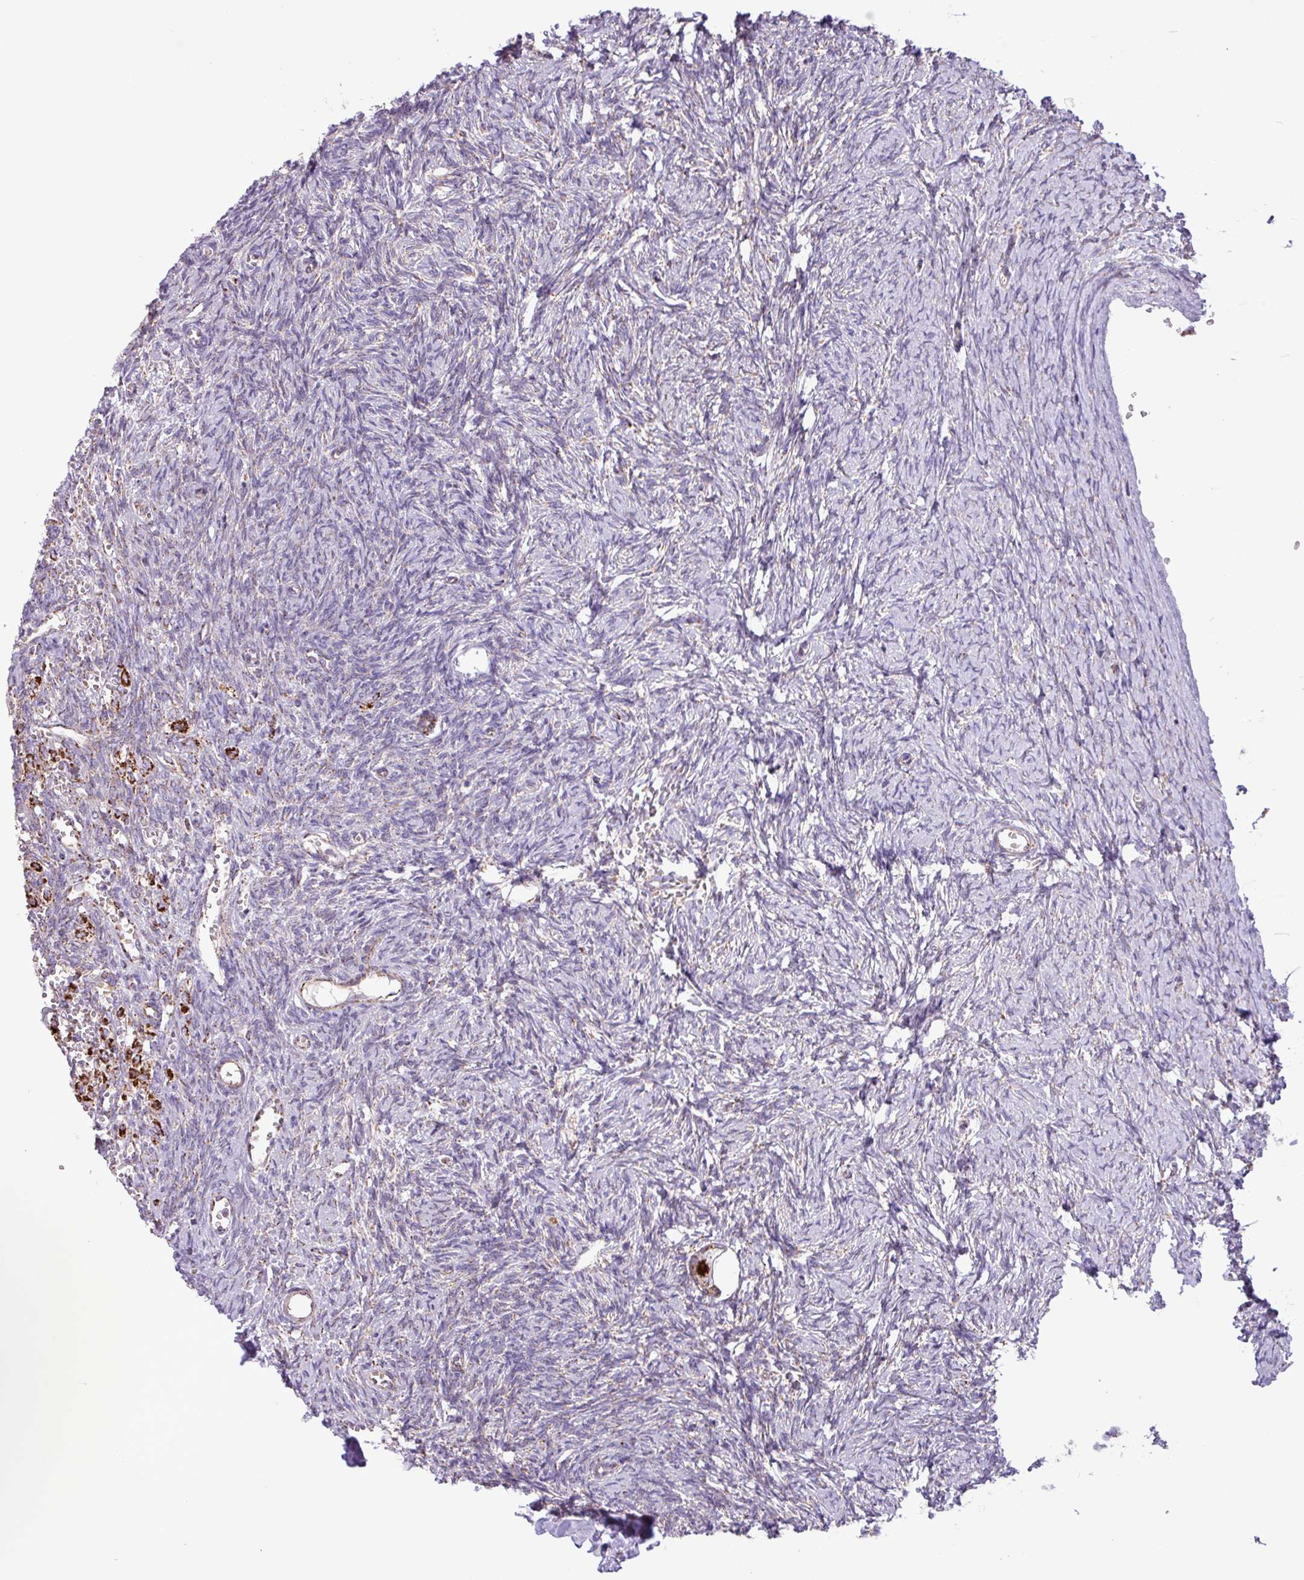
{"staining": {"intensity": "strong", "quantity": "25%-75%", "location": "cytoplasmic/membranous"}, "tissue": "ovary", "cell_type": "Follicle cells", "image_type": "normal", "snomed": [{"axis": "morphology", "description": "Normal tissue, NOS"}, {"axis": "topography", "description": "Ovary"}], "caption": "Unremarkable ovary was stained to show a protein in brown. There is high levels of strong cytoplasmic/membranous expression in approximately 25%-75% of follicle cells. (Brightfield microscopy of DAB IHC at high magnification).", "gene": "RTL3", "patient": {"sex": "female", "age": 39}}